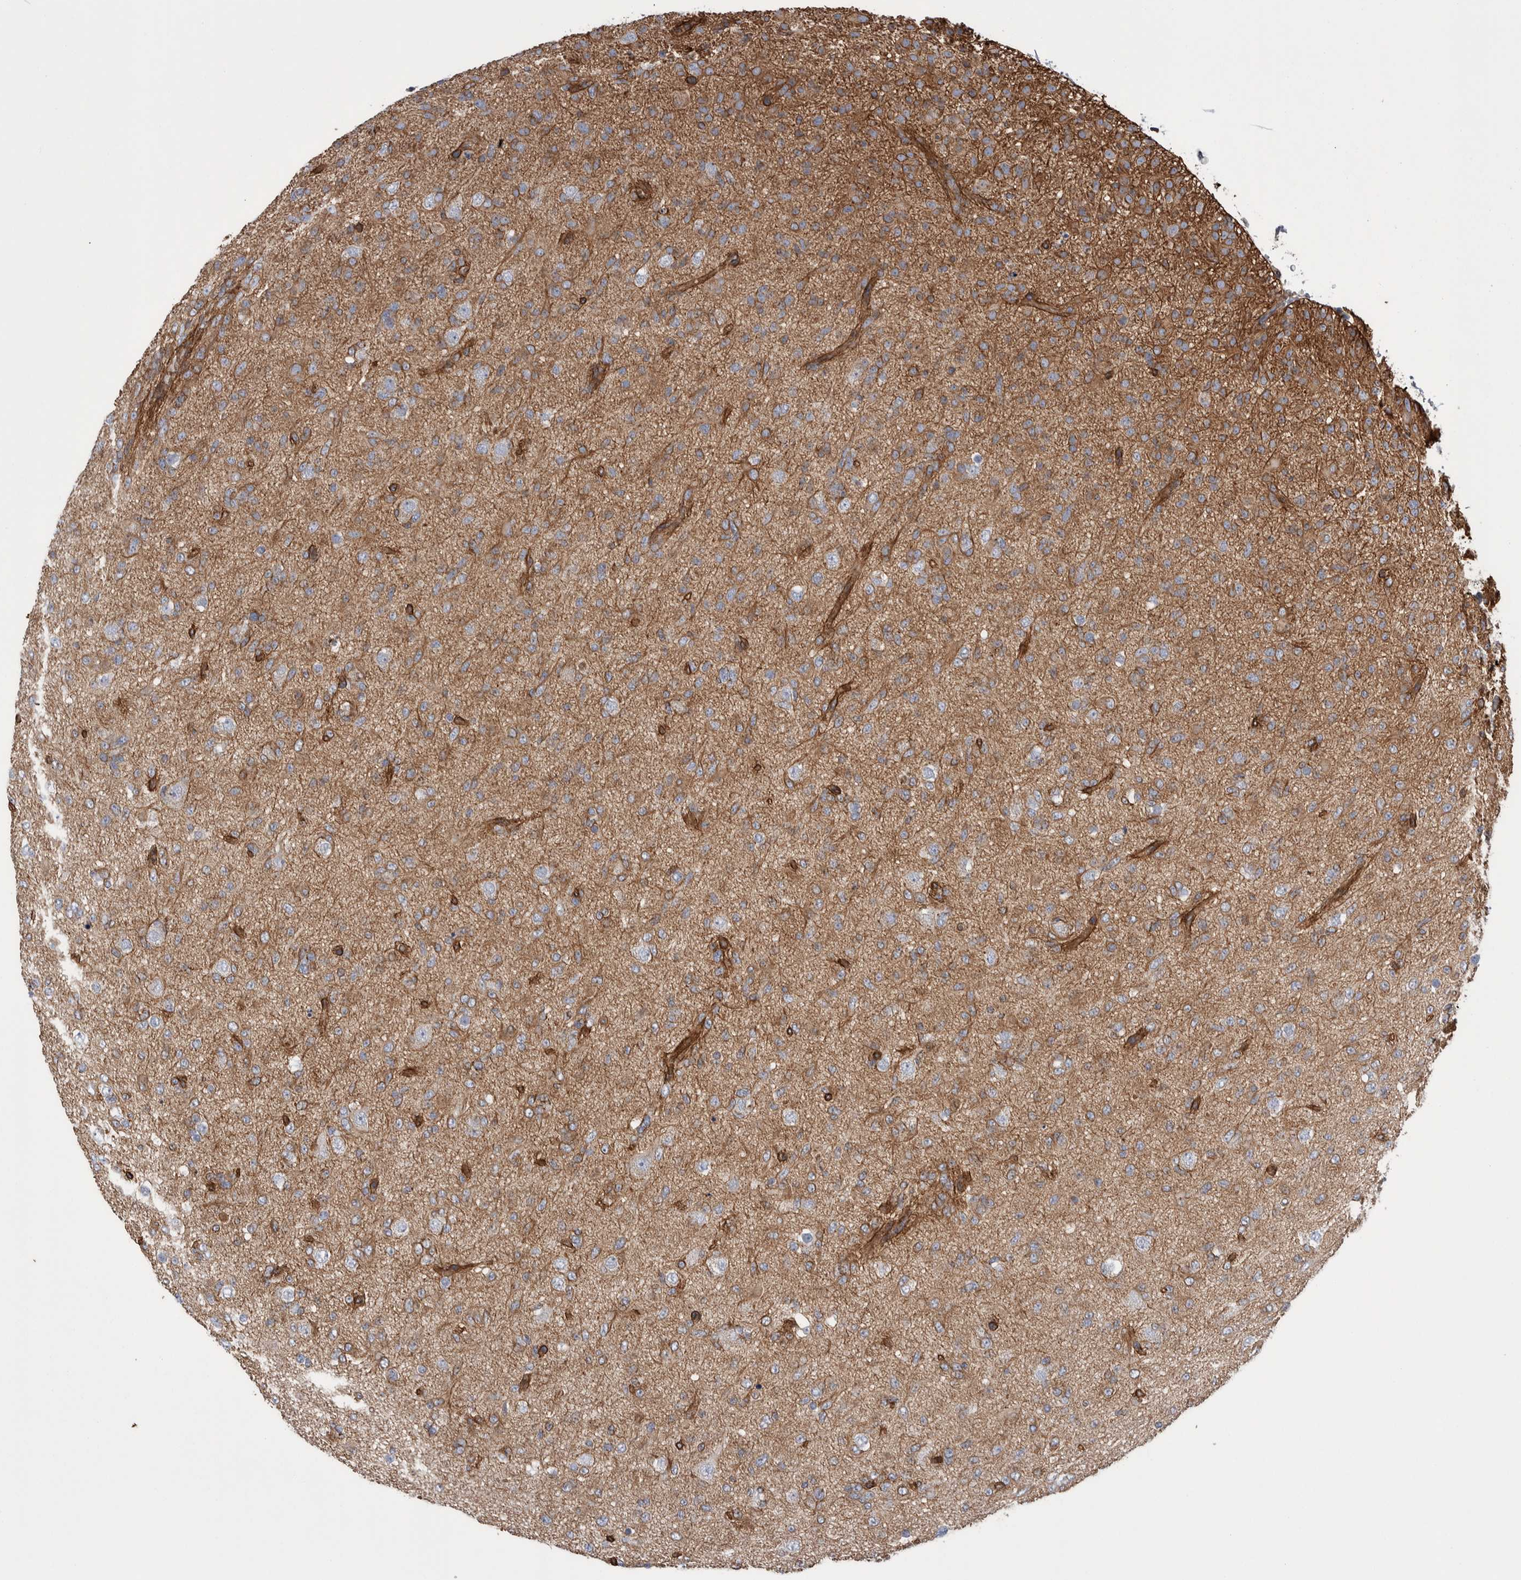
{"staining": {"intensity": "moderate", "quantity": "<25%", "location": "cytoplasmic/membranous"}, "tissue": "glioma", "cell_type": "Tumor cells", "image_type": "cancer", "snomed": [{"axis": "morphology", "description": "Glioma, malignant, Low grade"}, {"axis": "topography", "description": "Brain"}], "caption": "Malignant low-grade glioma stained with DAB immunohistochemistry shows low levels of moderate cytoplasmic/membranous expression in about <25% of tumor cells.", "gene": "KIF12", "patient": {"sex": "male", "age": 65}}